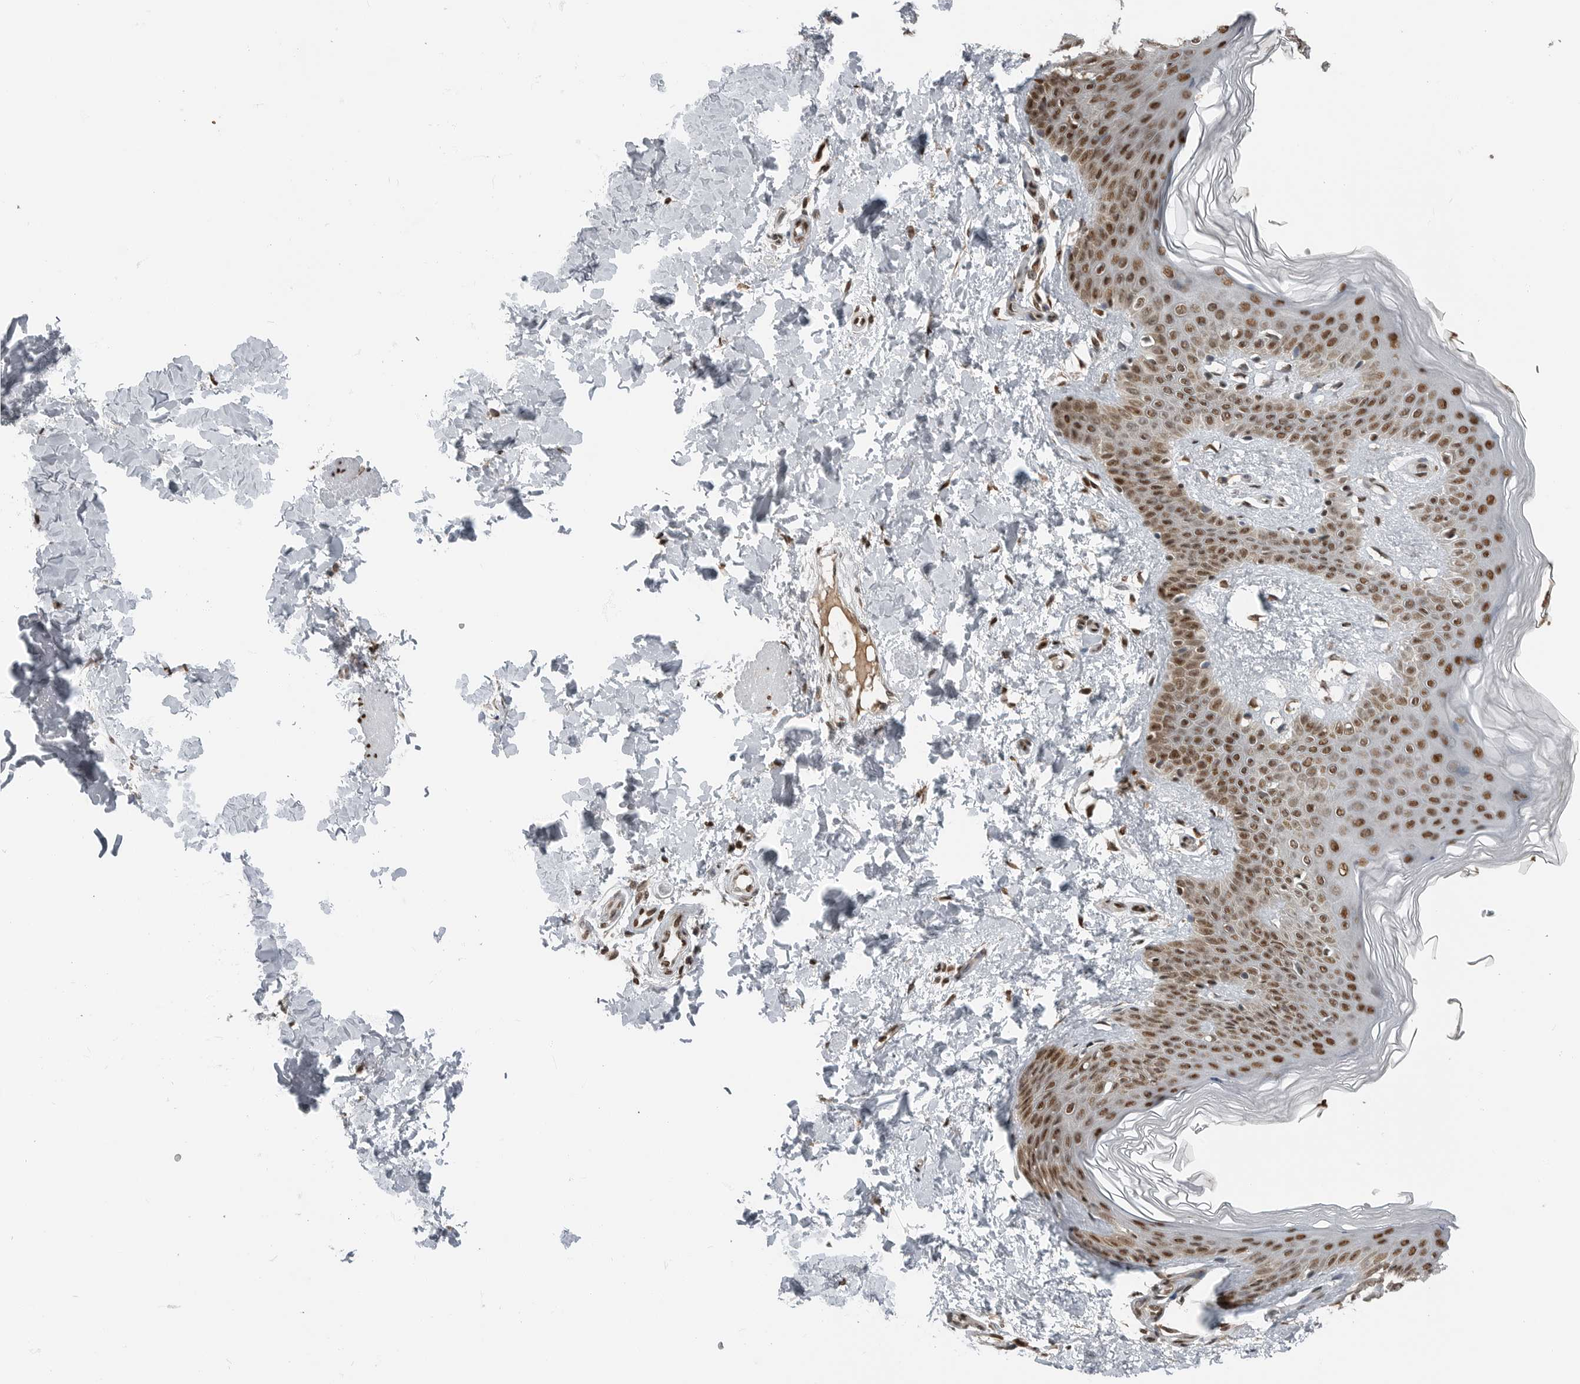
{"staining": {"intensity": "strong", "quantity": ">75%", "location": "cytoplasmic/membranous,nuclear"}, "tissue": "skin", "cell_type": "Fibroblasts", "image_type": "normal", "snomed": [{"axis": "morphology", "description": "Normal tissue, NOS"}, {"axis": "morphology", "description": "Neoplasm, benign, NOS"}, {"axis": "topography", "description": "Skin"}, {"axis": "topography", "description": "Soft tissue"}], "caption": "This histopathology image demonstrates immunohistochemistry staining of normal skin, with high strong cytoplasmic/membranous,nuclear staining in approximately >75% of fibroblasts.", "gene": "BLZF1", "patient": {"sex": "male", "age": 26}}